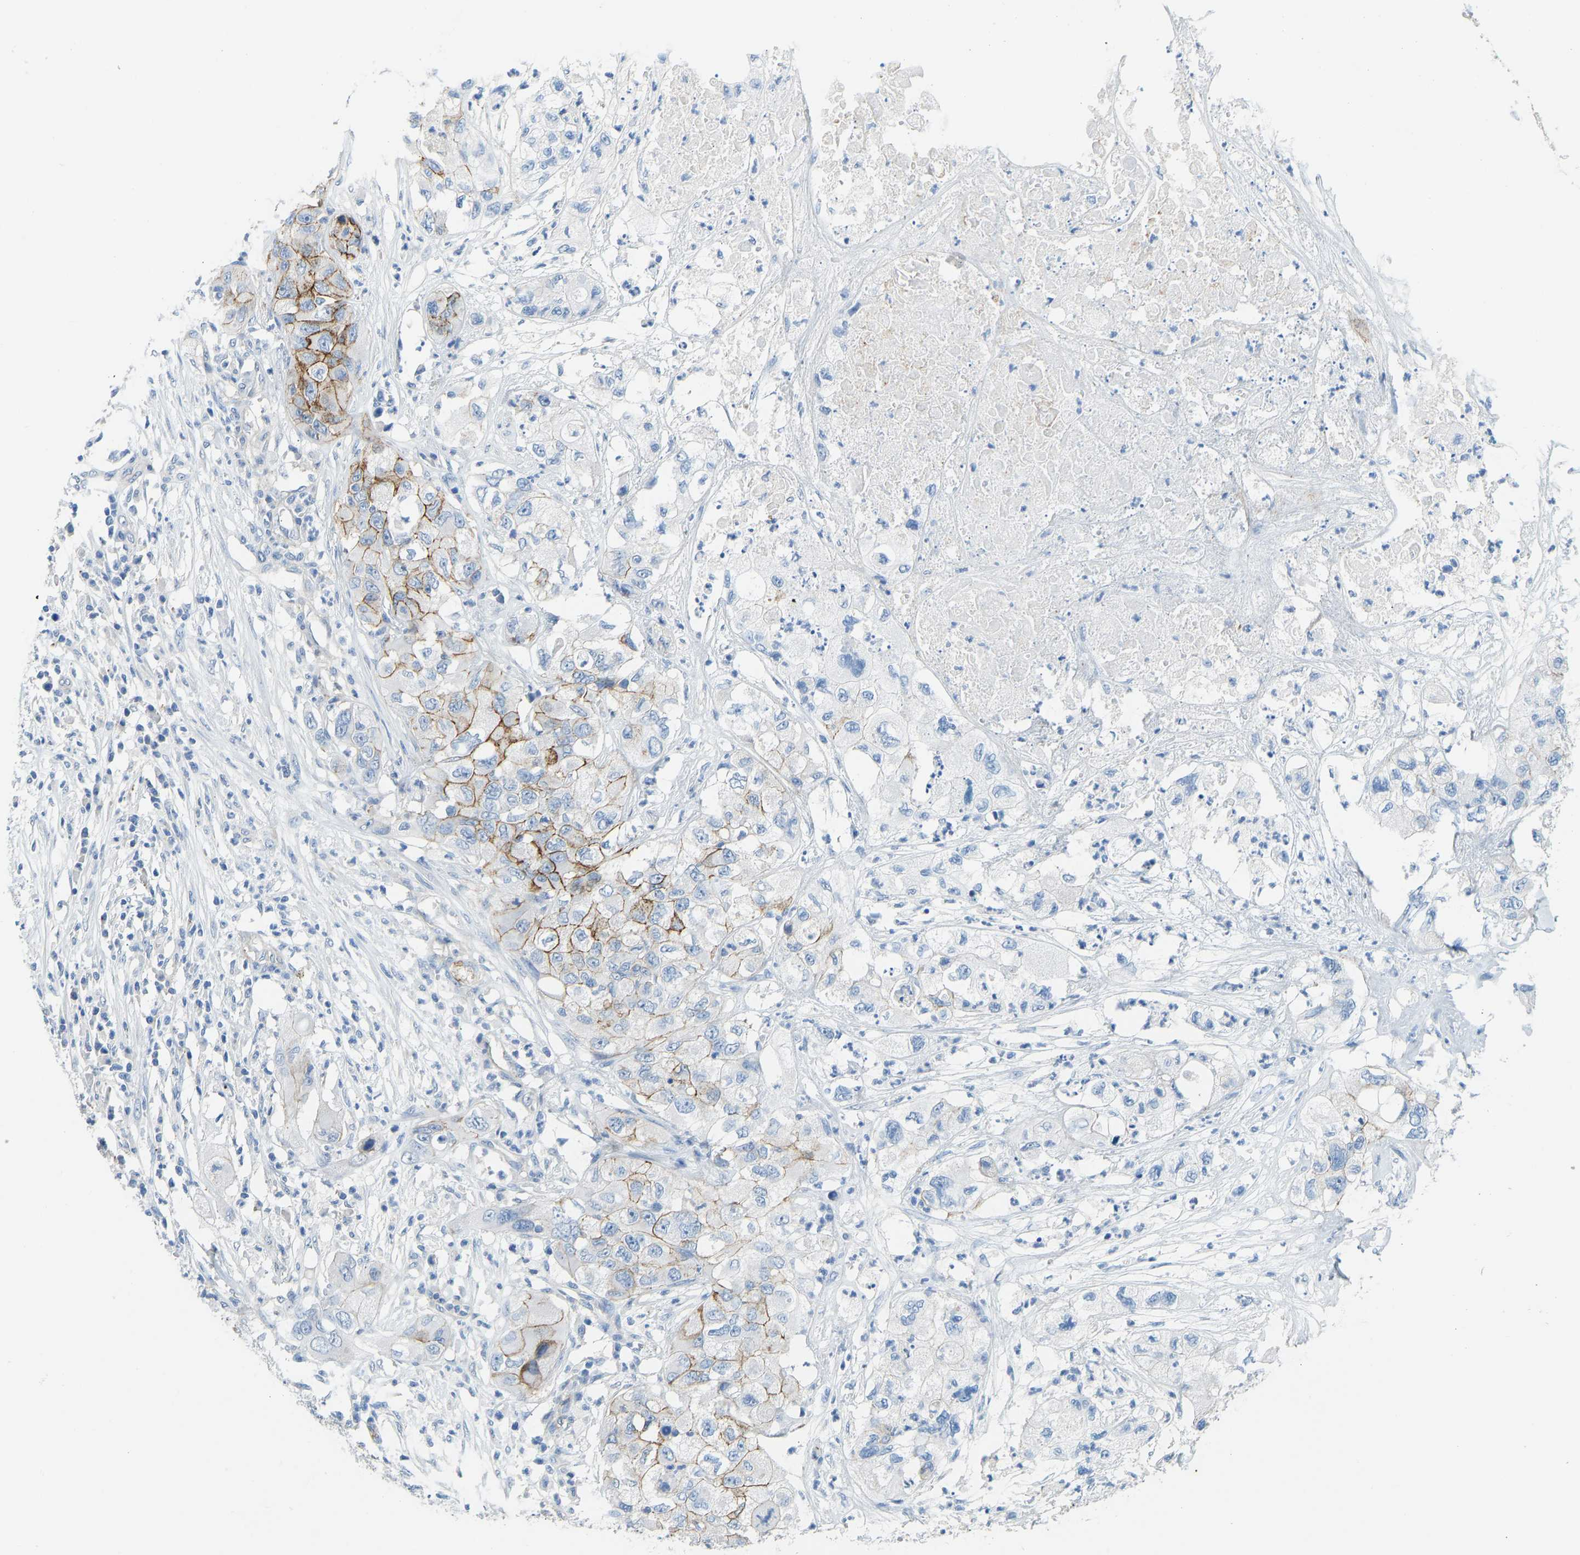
{"staining": {"intensity": "strong", "quantity": "<25%", "location": "cytoplasmic/membranous"}, "tissue": "pancreatic cancer", "cell_type": "Tumor cells", "image_type": "cancer", "snomed": [{"axis": "morphology", "description": "Adenocarcinoma, NOS"}, {"axis": "topography", "description": "Pancreas"}], "caption": "Immunohistochemistry (IHC) image of adenocarcinoma (pancreatic) stained for a protein (brown), which demonstrates medium levels of strong cytoplasmic/membranous staining in about <25% of tumor cells.", "gene": "ATP1A1", "patient": {"sex": "female", "age": 78}}